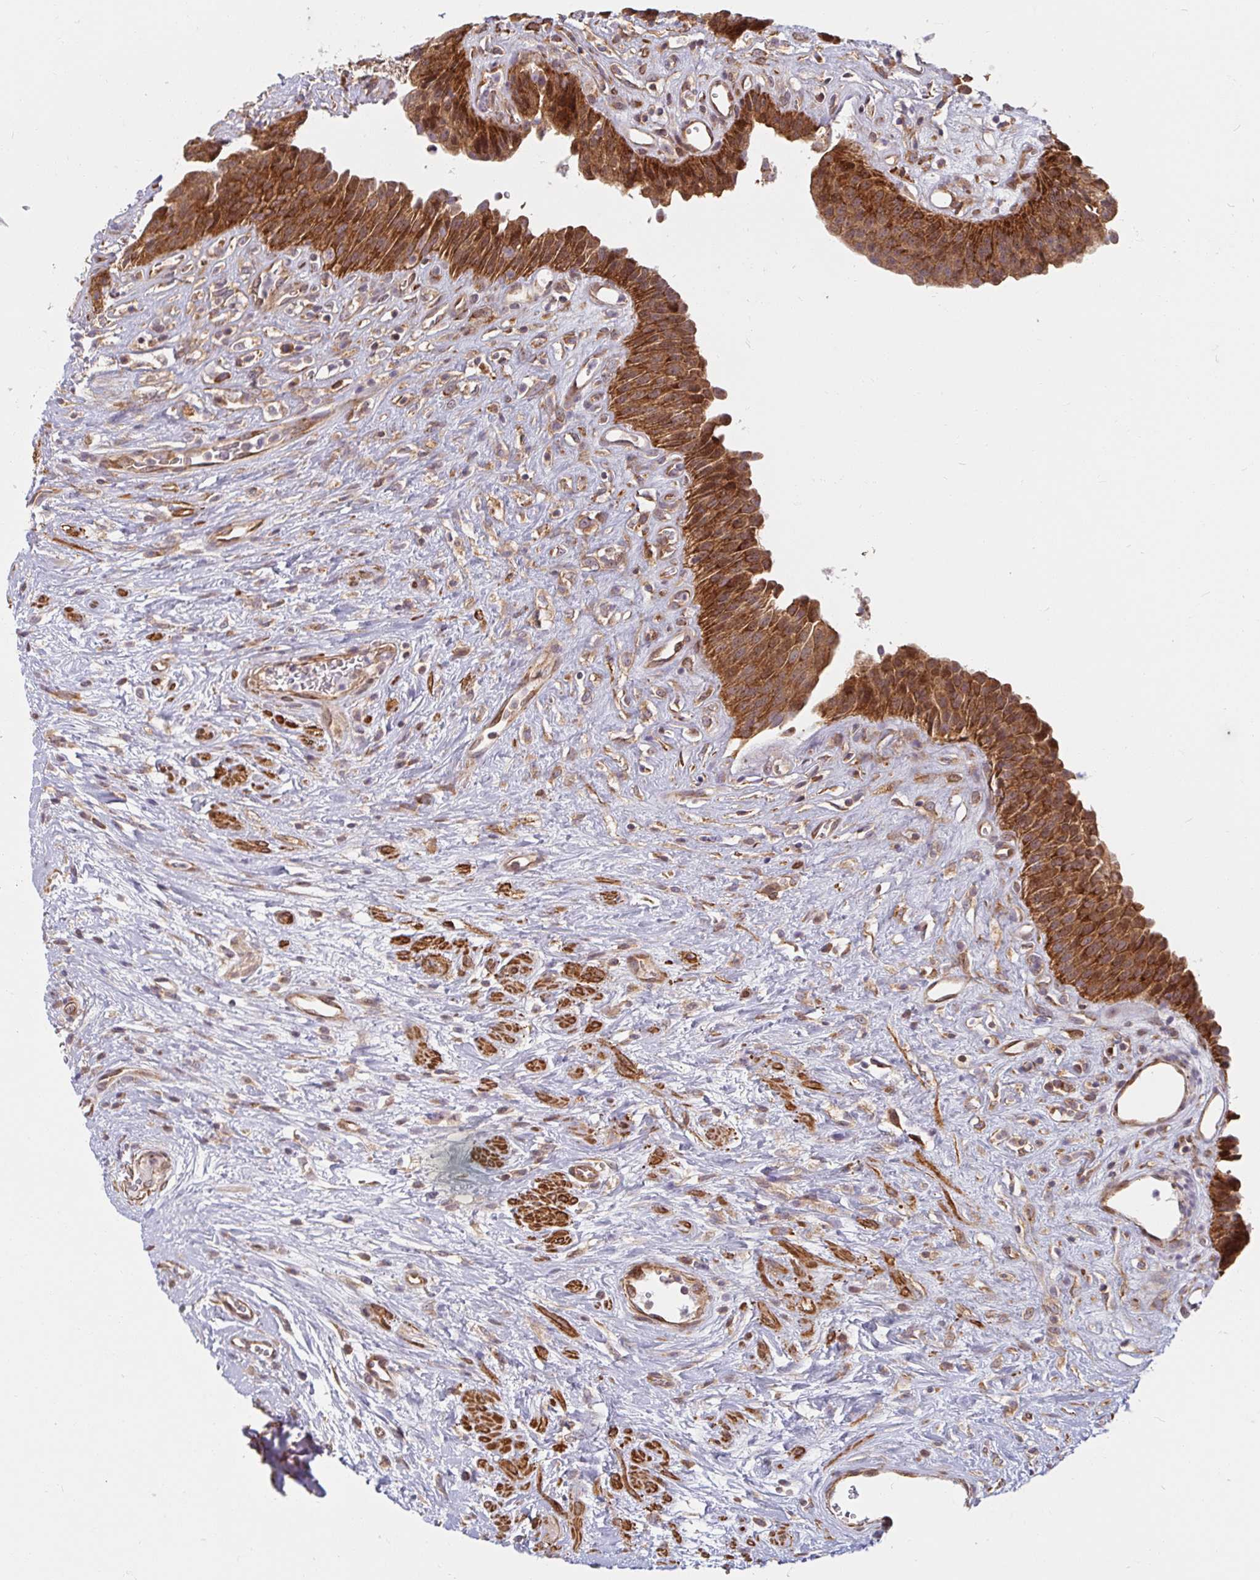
{"staining": {"intensity": "strong", "quantity": ">75%", "location": "cytoplasmic/membranous"}, "tissue": "urinary bladder", "cell_type": "Urothelial cells", "image_type": "normal", "snomed": [{"axis": "morphology", "description": "Normal tissue, NOS"}, {"axis": "topography", "description": "Urinary bladder"}], "caption": "A brown stain shows strong cytoplasmic/membranous expression of a protein in urothelial cells of benign human urinary bladder. The protein of interest is stained brown, and the nuclei are stained in blue (DAB IHC with brightfield microscopy, high magnification).", "gene": "BTF3", "patient": {"sex": "female", "age": 56}}